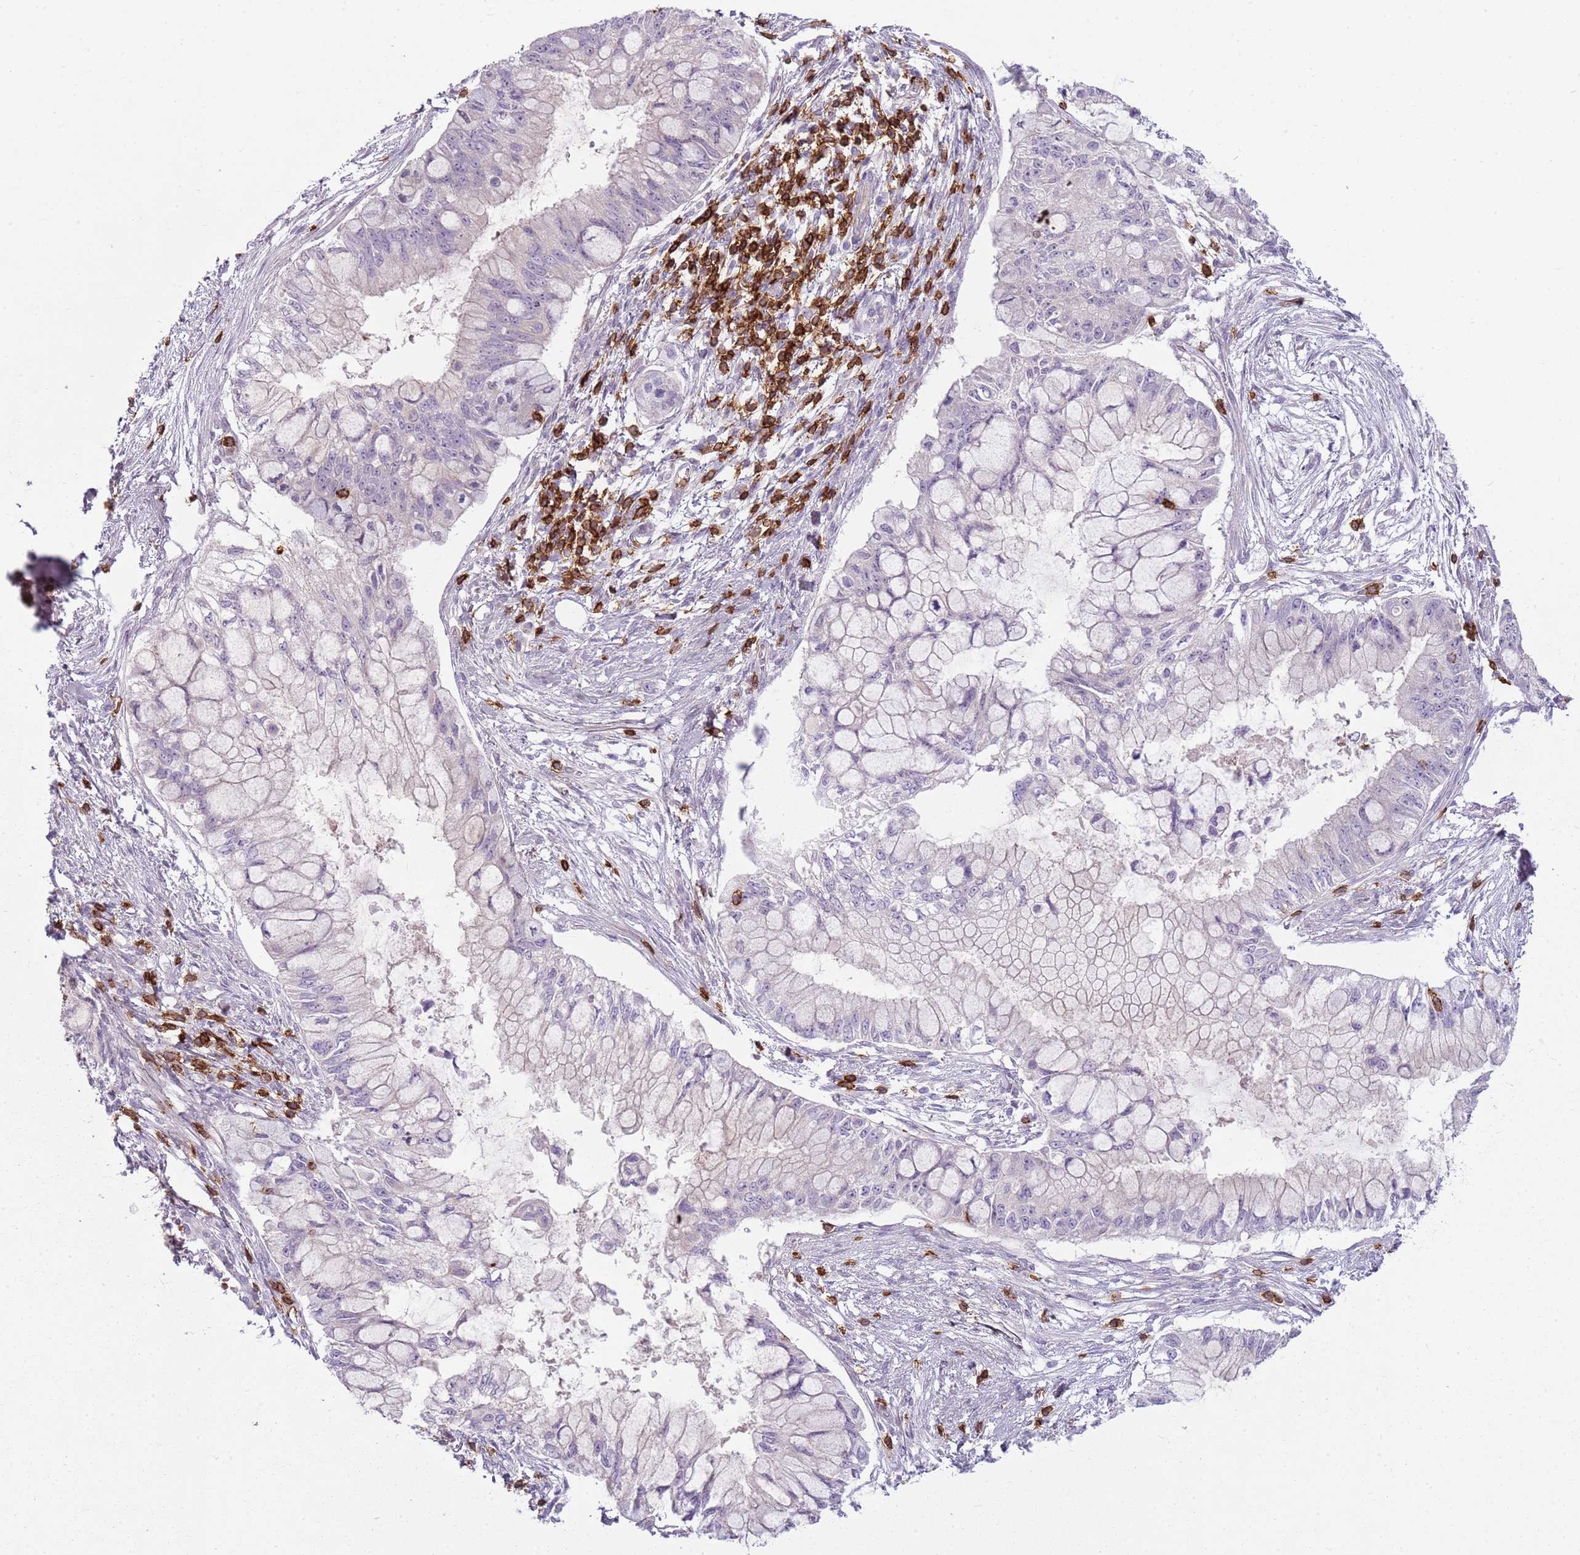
{"staining": {"intensity": "negative", "quantity": "none", "location": "none"}, "tissue": "pancreatic cancer", "cell_type": "Tumor cells", "image_type": "cancer", "snomed": [{"axis": "morphology", "description": "Adenocarcinoma, NOS"}, {"axis": "topography", "description": "Pancreas"}], "caption": "Adenocarcinoma (pancreatic) stained for a protein using IHC demonstrates no positivity tumor cells.", "gene": "ZNF583", "patient": {"sex": "male", "age": 48}}